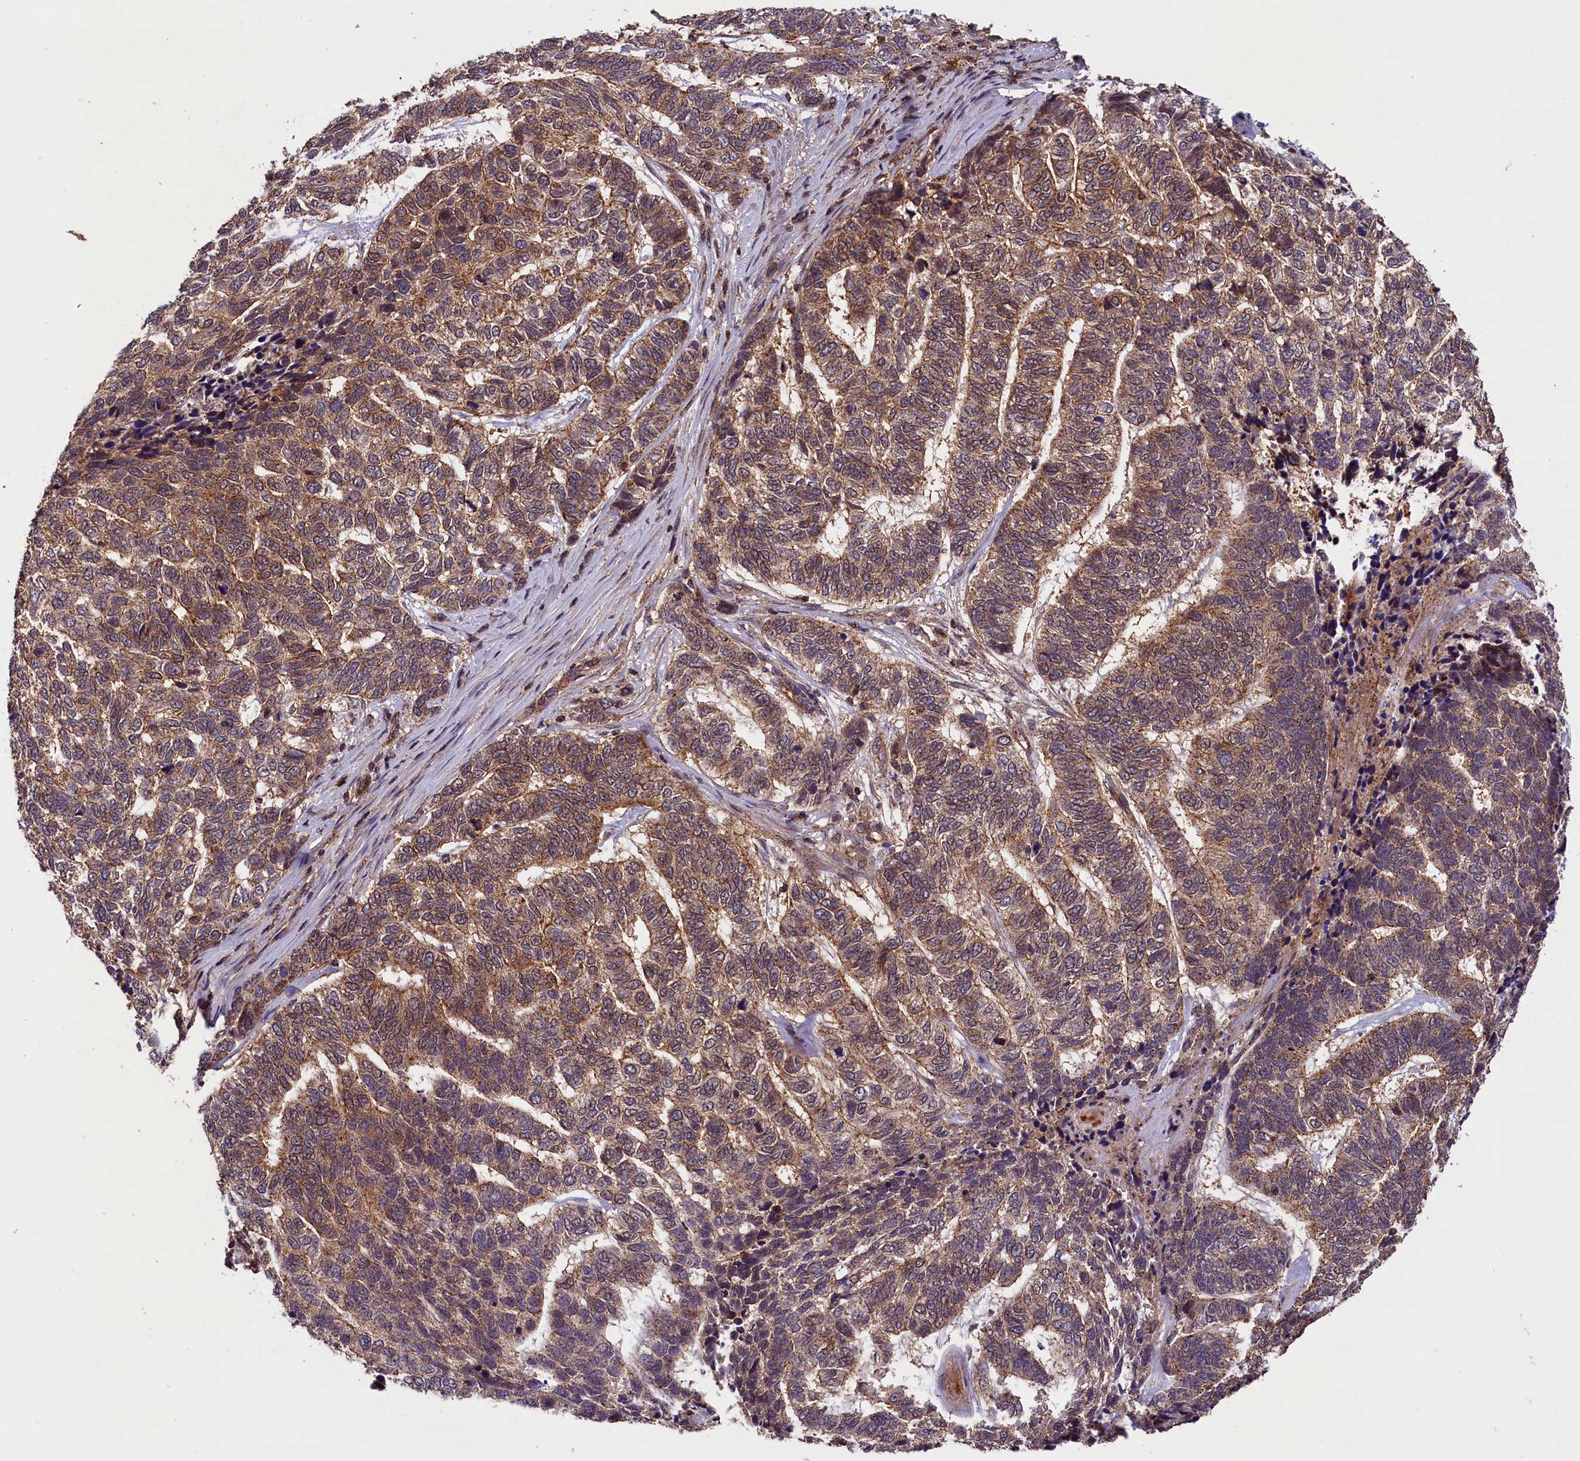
{"staining": {"intensity": "moderate", "quantity": ">75%", "location": "cytoplasmic/membranous"}, "tissue": "skin cancer", "cell_type": "Tumor cells", "image_type": "cancer", "snomed": [{"axis": "morphology", "description": "Basal cell carcinoma"}, {"axis": "topography", "description": "Skin"}], "caption": "Protein analysis of skin cancer (basal cell carcinoma) tissue demonstrates moderate cytoplasmic/membranous staining in about >75% of tumor cells.", "gene": "IST1", "patient": {"sex": "female", "age": 65}}